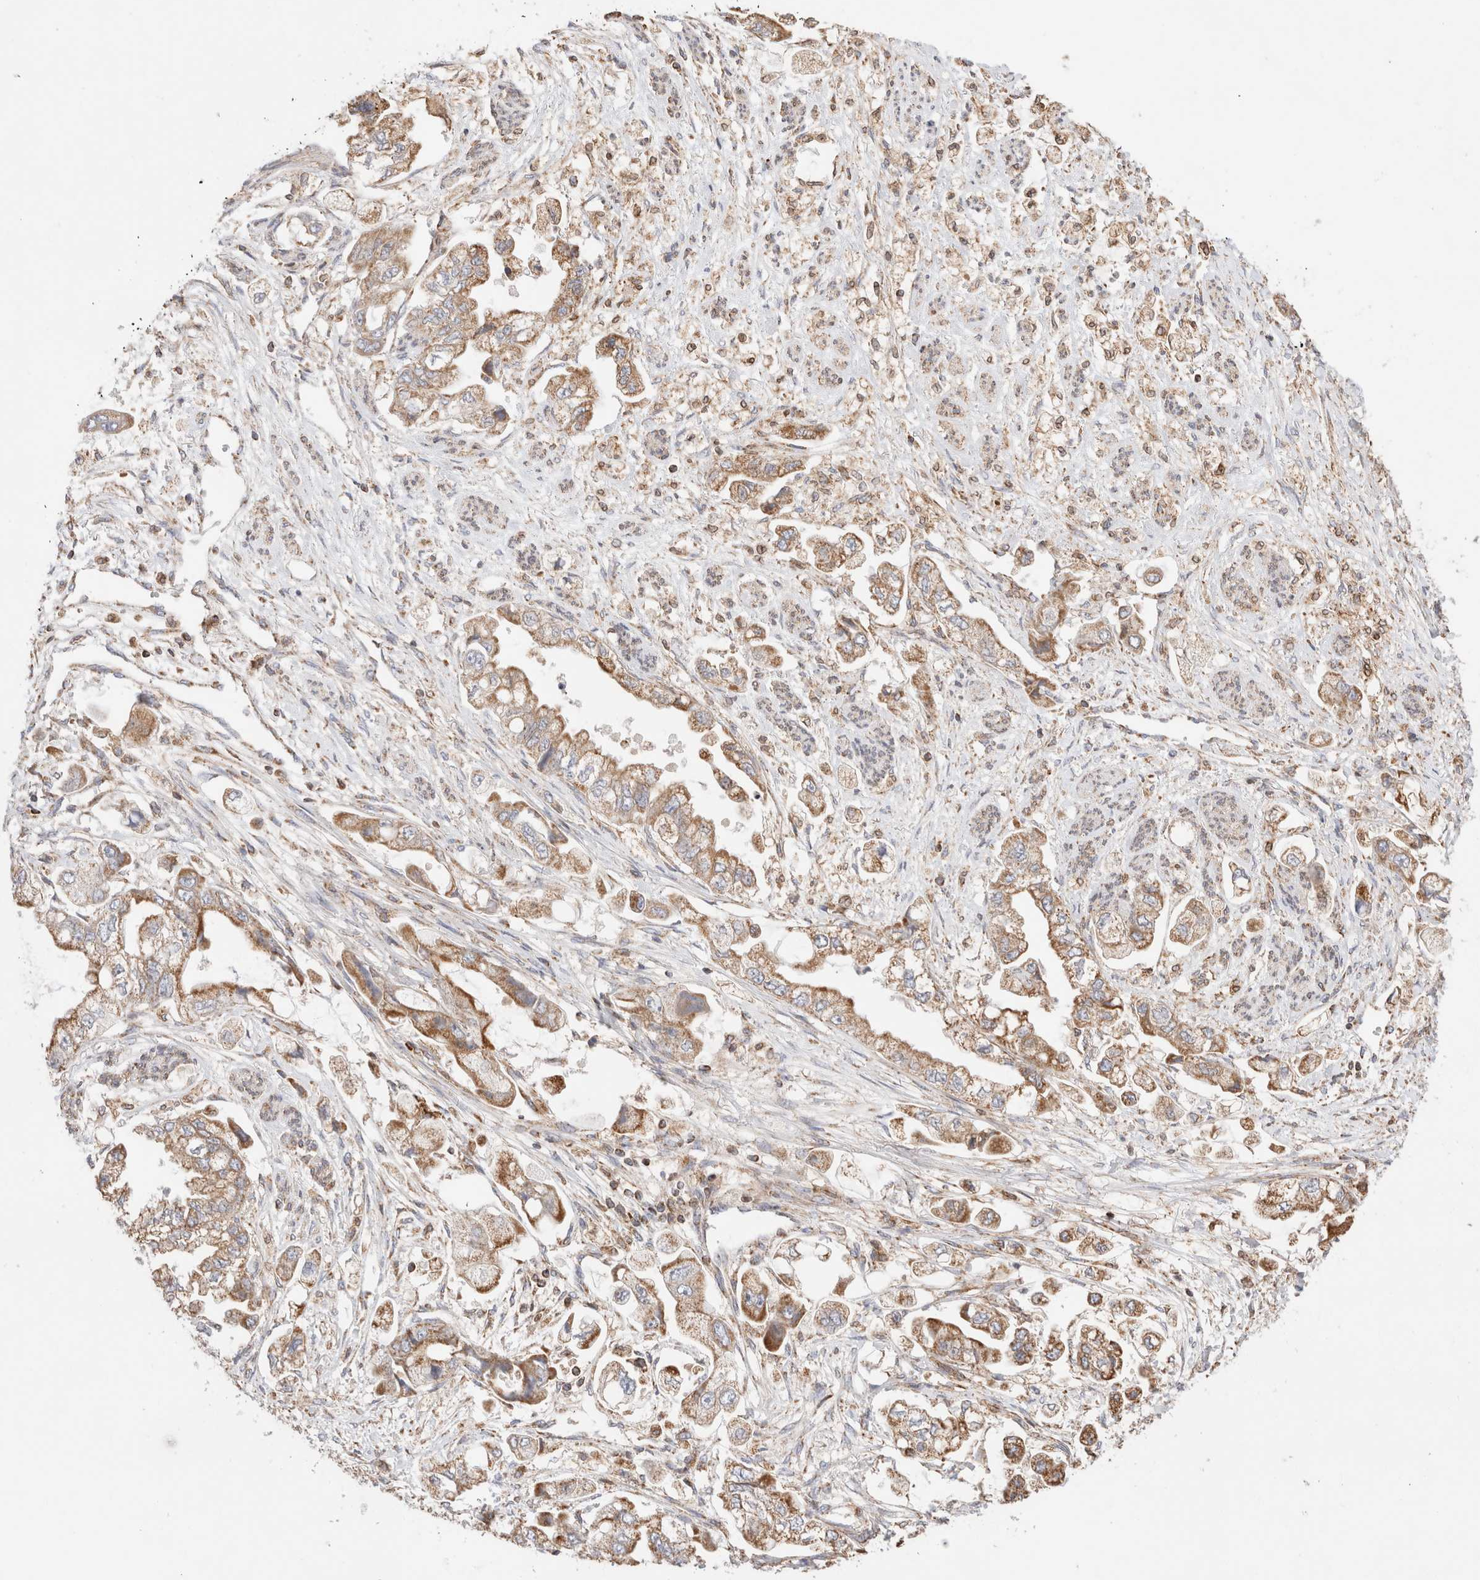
{"staining": {"intensity": "moderate", "quantity": ">75%", "location": "cytoplasmic/membranous"}, "tissue": "stomach cancer", "cell_type": "Tumor cells", "image_type": "cancer", "snomed": [{"axis": "morphology", "description": "Adenocarcinoma, NOS"}, {"axis": "topography", "description": "Stomach"}], "caption": "Moderate cytoplasmic/membranous positivity for a protein is seen in about >75% of tumor cells of stomach cancer (adenocarcinoma) using IHC.", "gene": "TMPPE", "patient": {"sex": "male", "age": 62}}